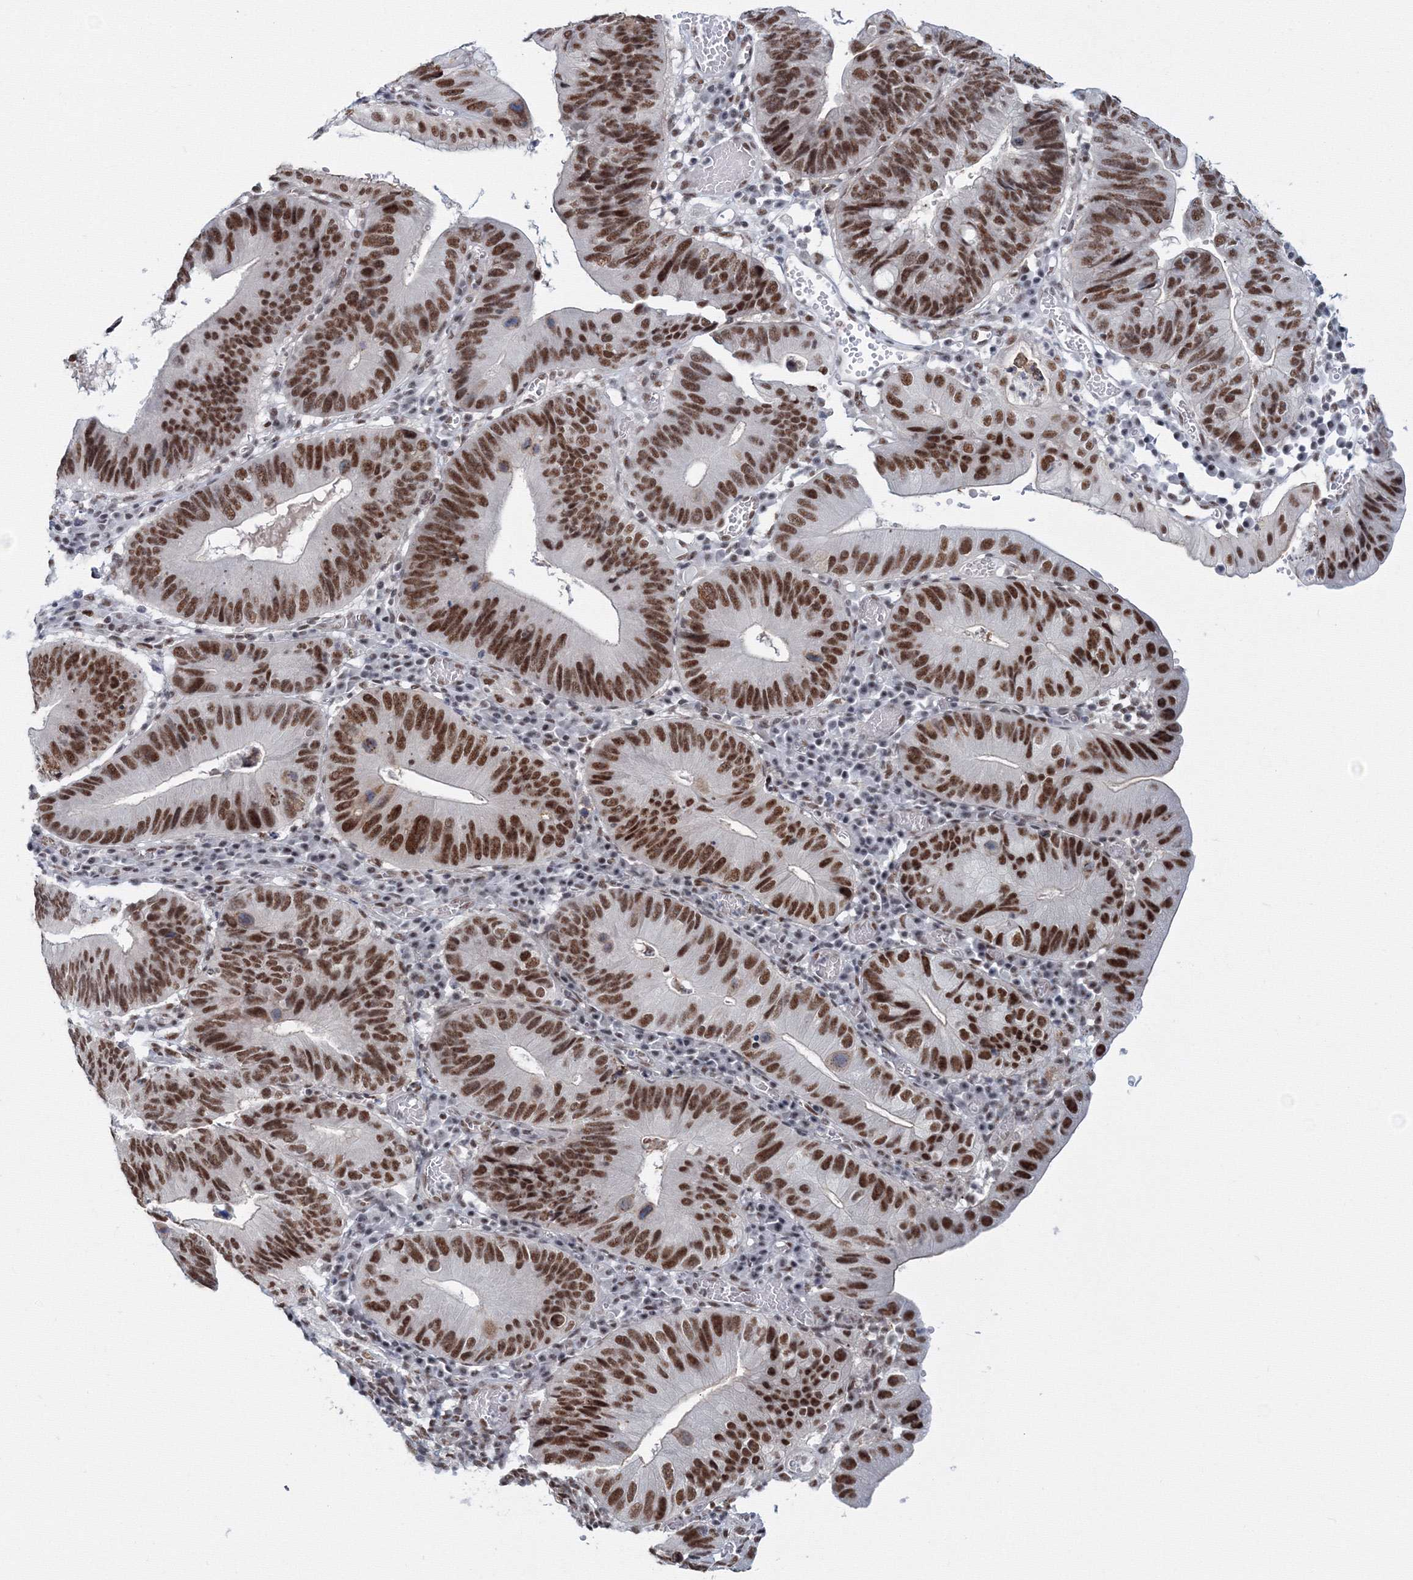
{"staining": {"intensity": "strong", "quantity": ">75%", "location": "nuclear"}, "tissue": "stomach cancer", "cell_type": "Tumor cells", "image_type": "cancer", "snomed": [{"axis": "morphology", "description": "Adenocarcinoma, NOS"}, {"axis": "topography", "description": "Stomach"}], "caption": "This histopathology image reveals immunohistochemistry (IHC) staining of human adenocarcinoma (stomach), with high strong nuclear expression in approximately >75% of tumor cells.", "gene": "SF3B6", "patient": {"sex": "male", "age": 59}}